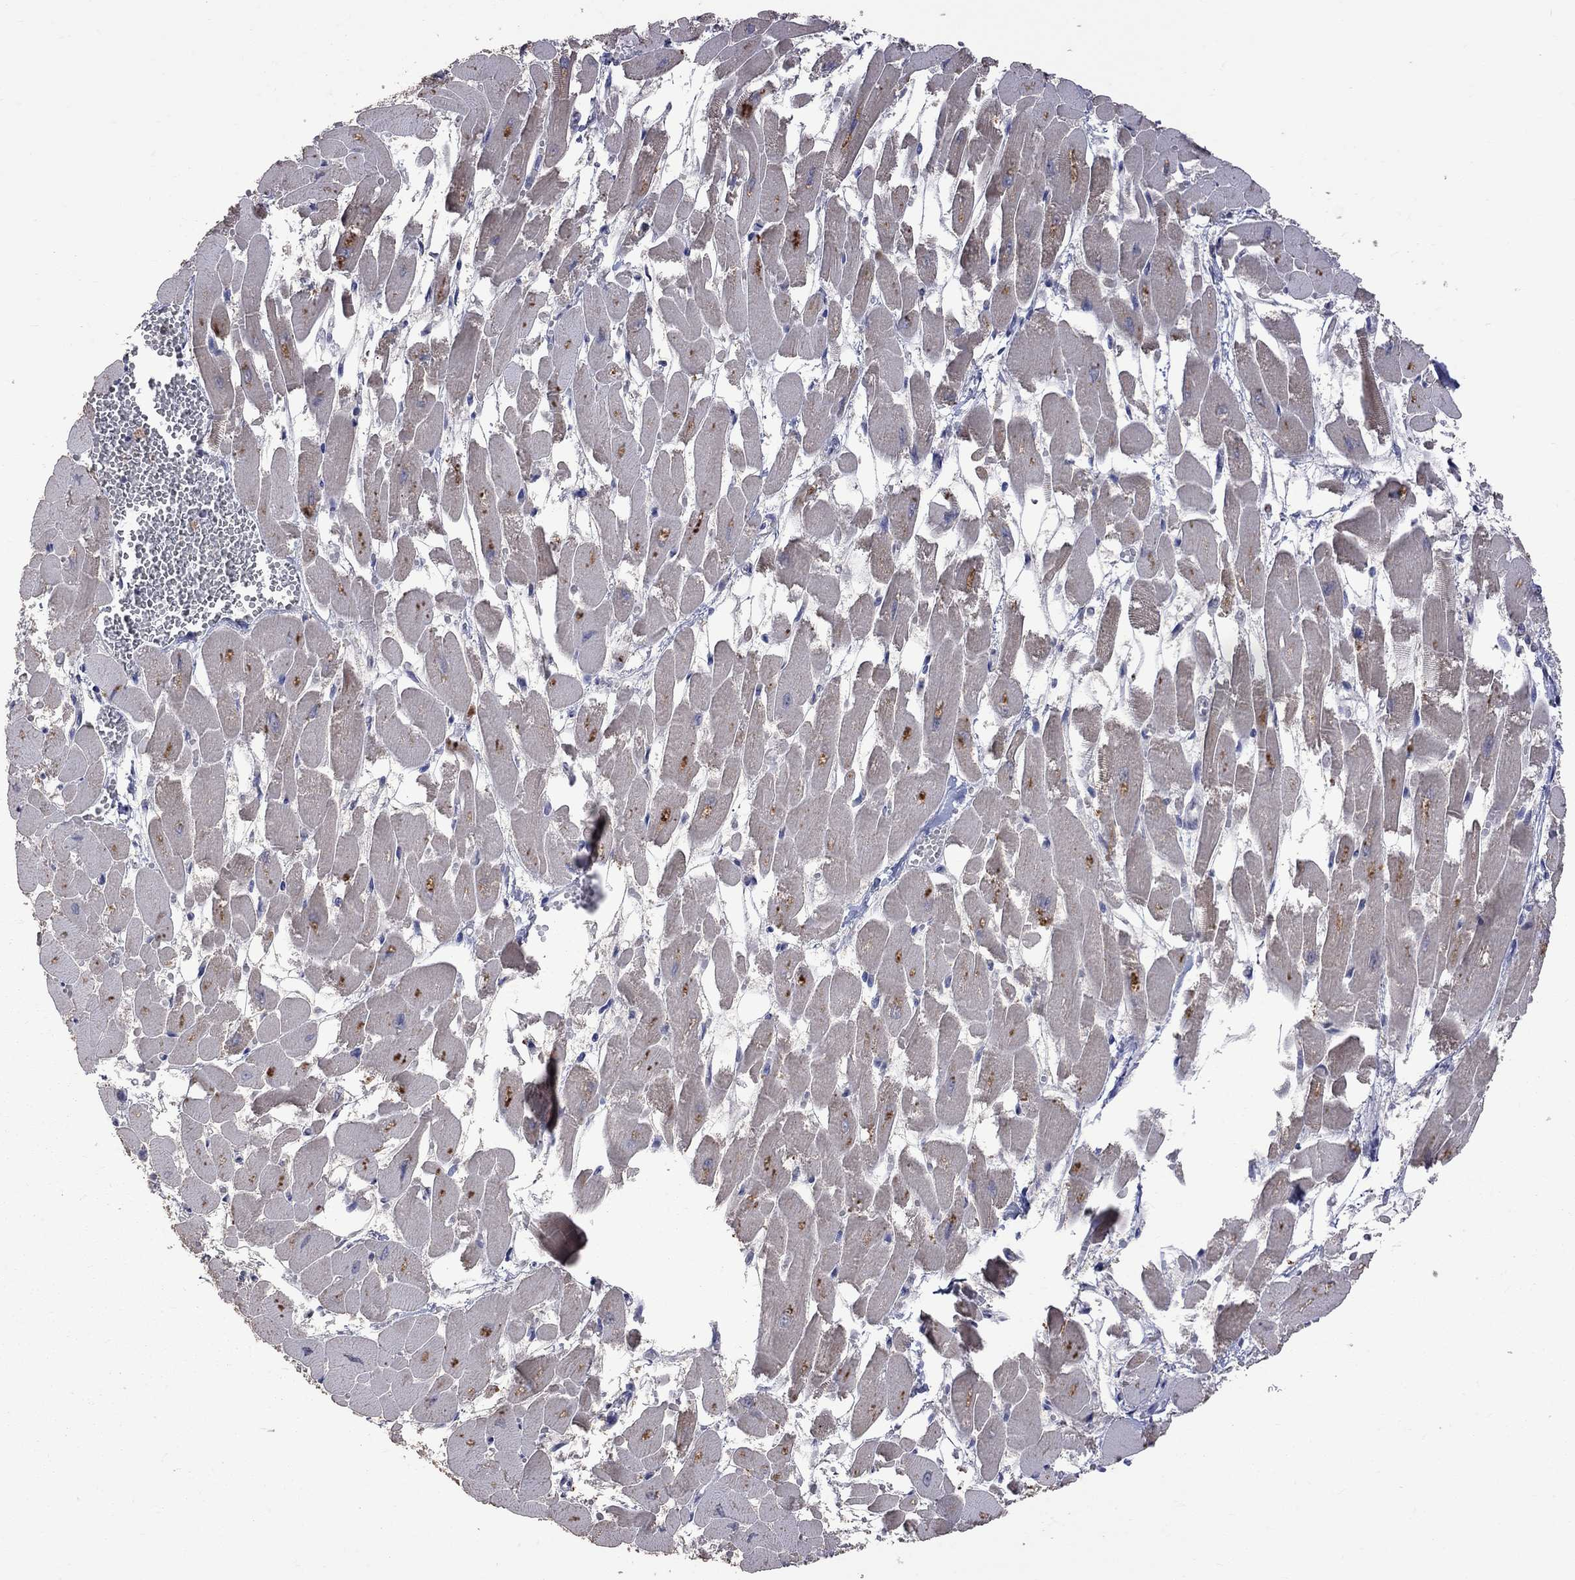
{"staining": {"intensity": "negative", "quantity": "none", "location": "none"}, "tissue": "heart muscle", "cell_type": "Cardiomyocytes", "image_type": "normal", "snomed": [{"axis": "morphology", "description": "Normal tissue, NOS"}, {"axis": "topography", "description": "Heart"}], "caption": "Immunohistochemistry histopathology image of normal heart muscle stained for a protein (brown), which displays no staining in cardiomyocytes.", "gene": "HTR6", "patient": {"sex": "female", "age": 52}}